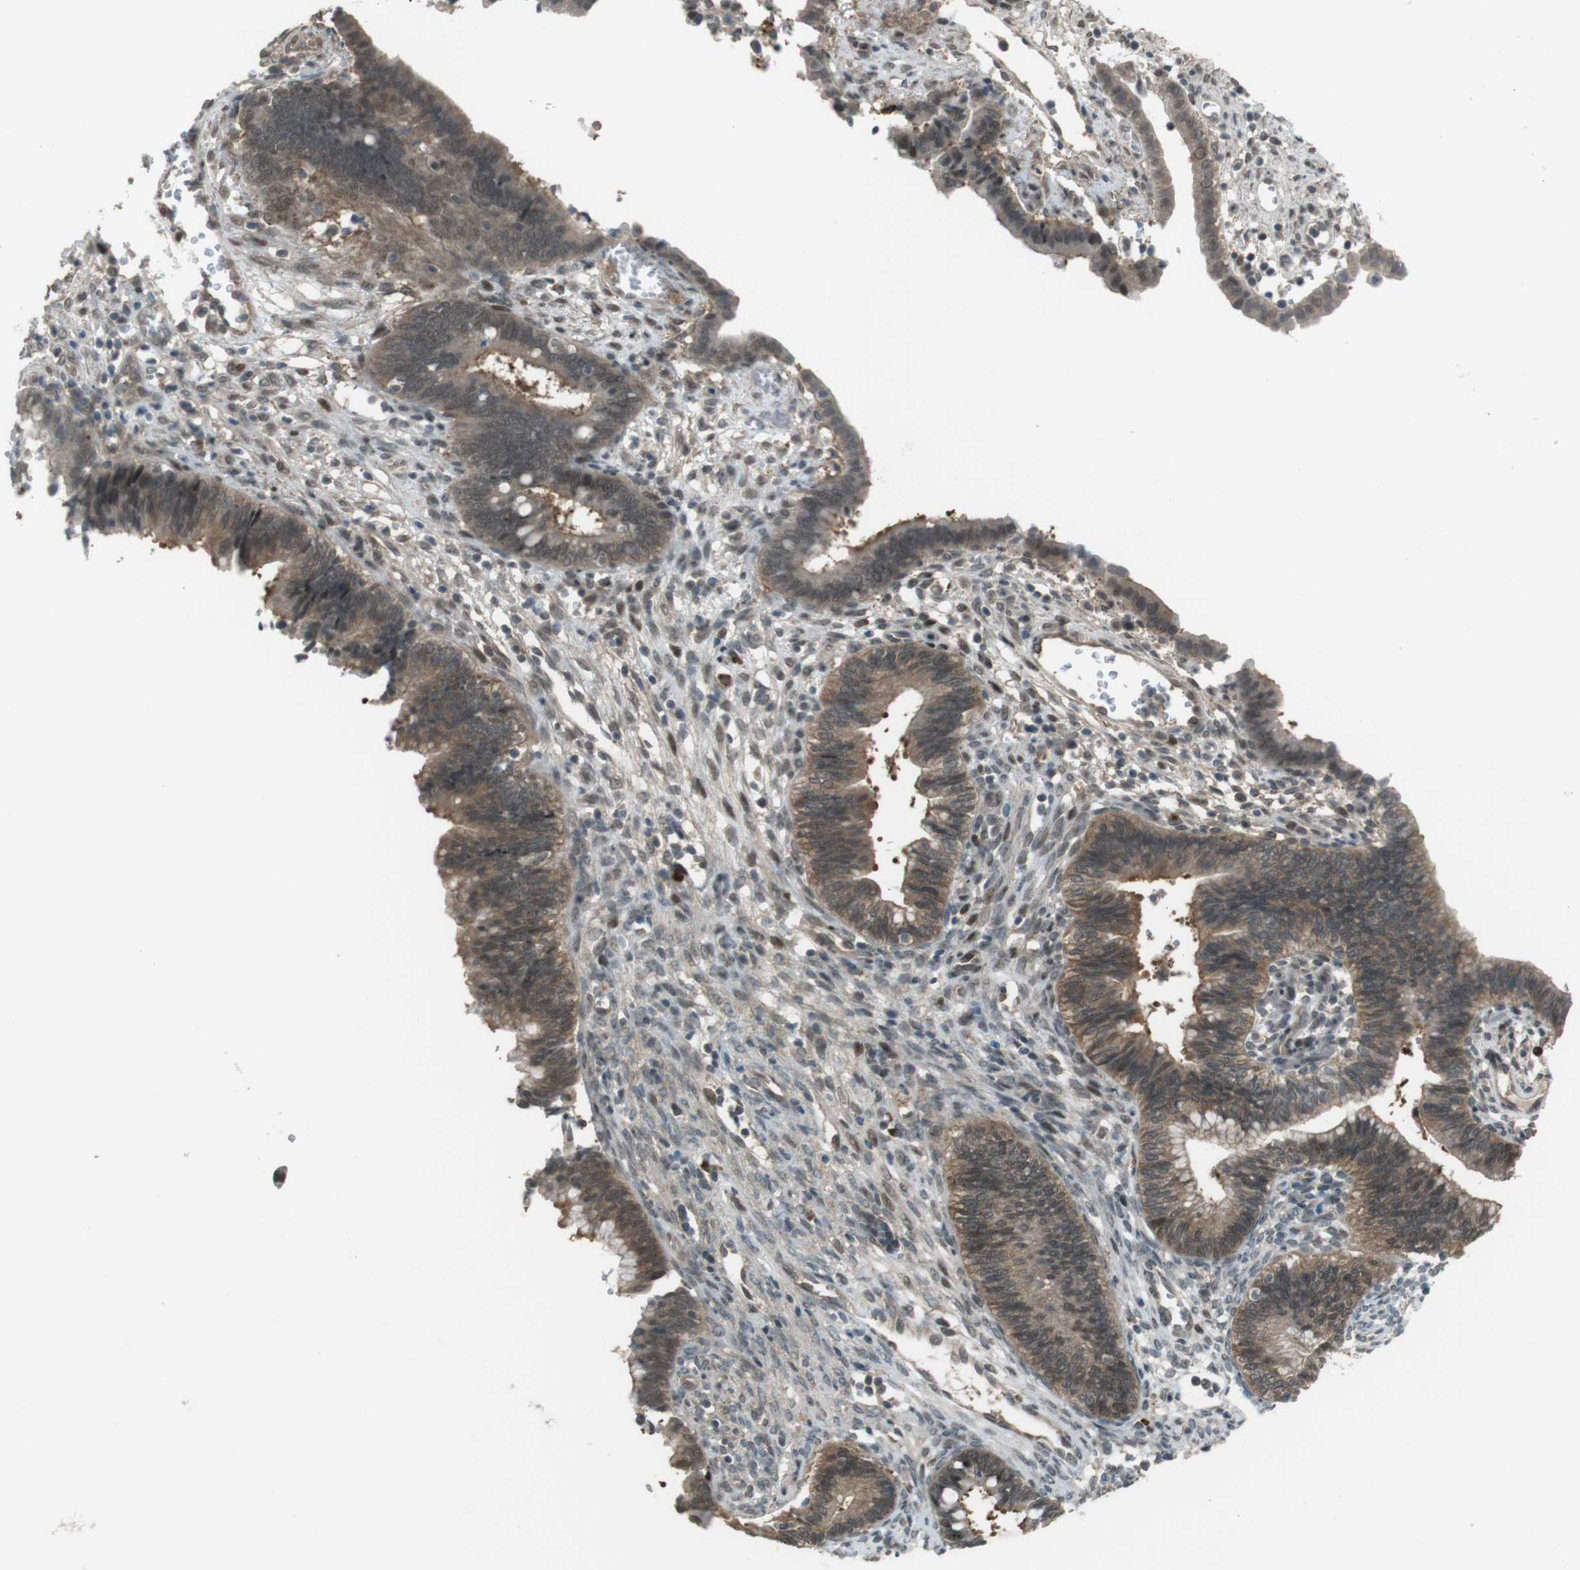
{"staining": {"intensity": "moderate", "quantity": ">75%", "location": "cytoplasmic/membranous,nuclear"}, "tissue": "cervical cancer", "cell_type": "Tumor cells", "image_type": "cancer", "snomed": [{"axis": "morphology", "description": "Adenocarcinoma, NOS"}, {"axis": "topography", "description": "Cervix"}], "caption": "Immunohistochemistry (IHC) of adenocarcinoma (cervical) exhibits medium levels of moderate cytoplasmic/membranous and nuclear staining in about >75% of tumor cells.", "gene": "SLITRK5", "patient": {"sex": "female", "age": 44}}